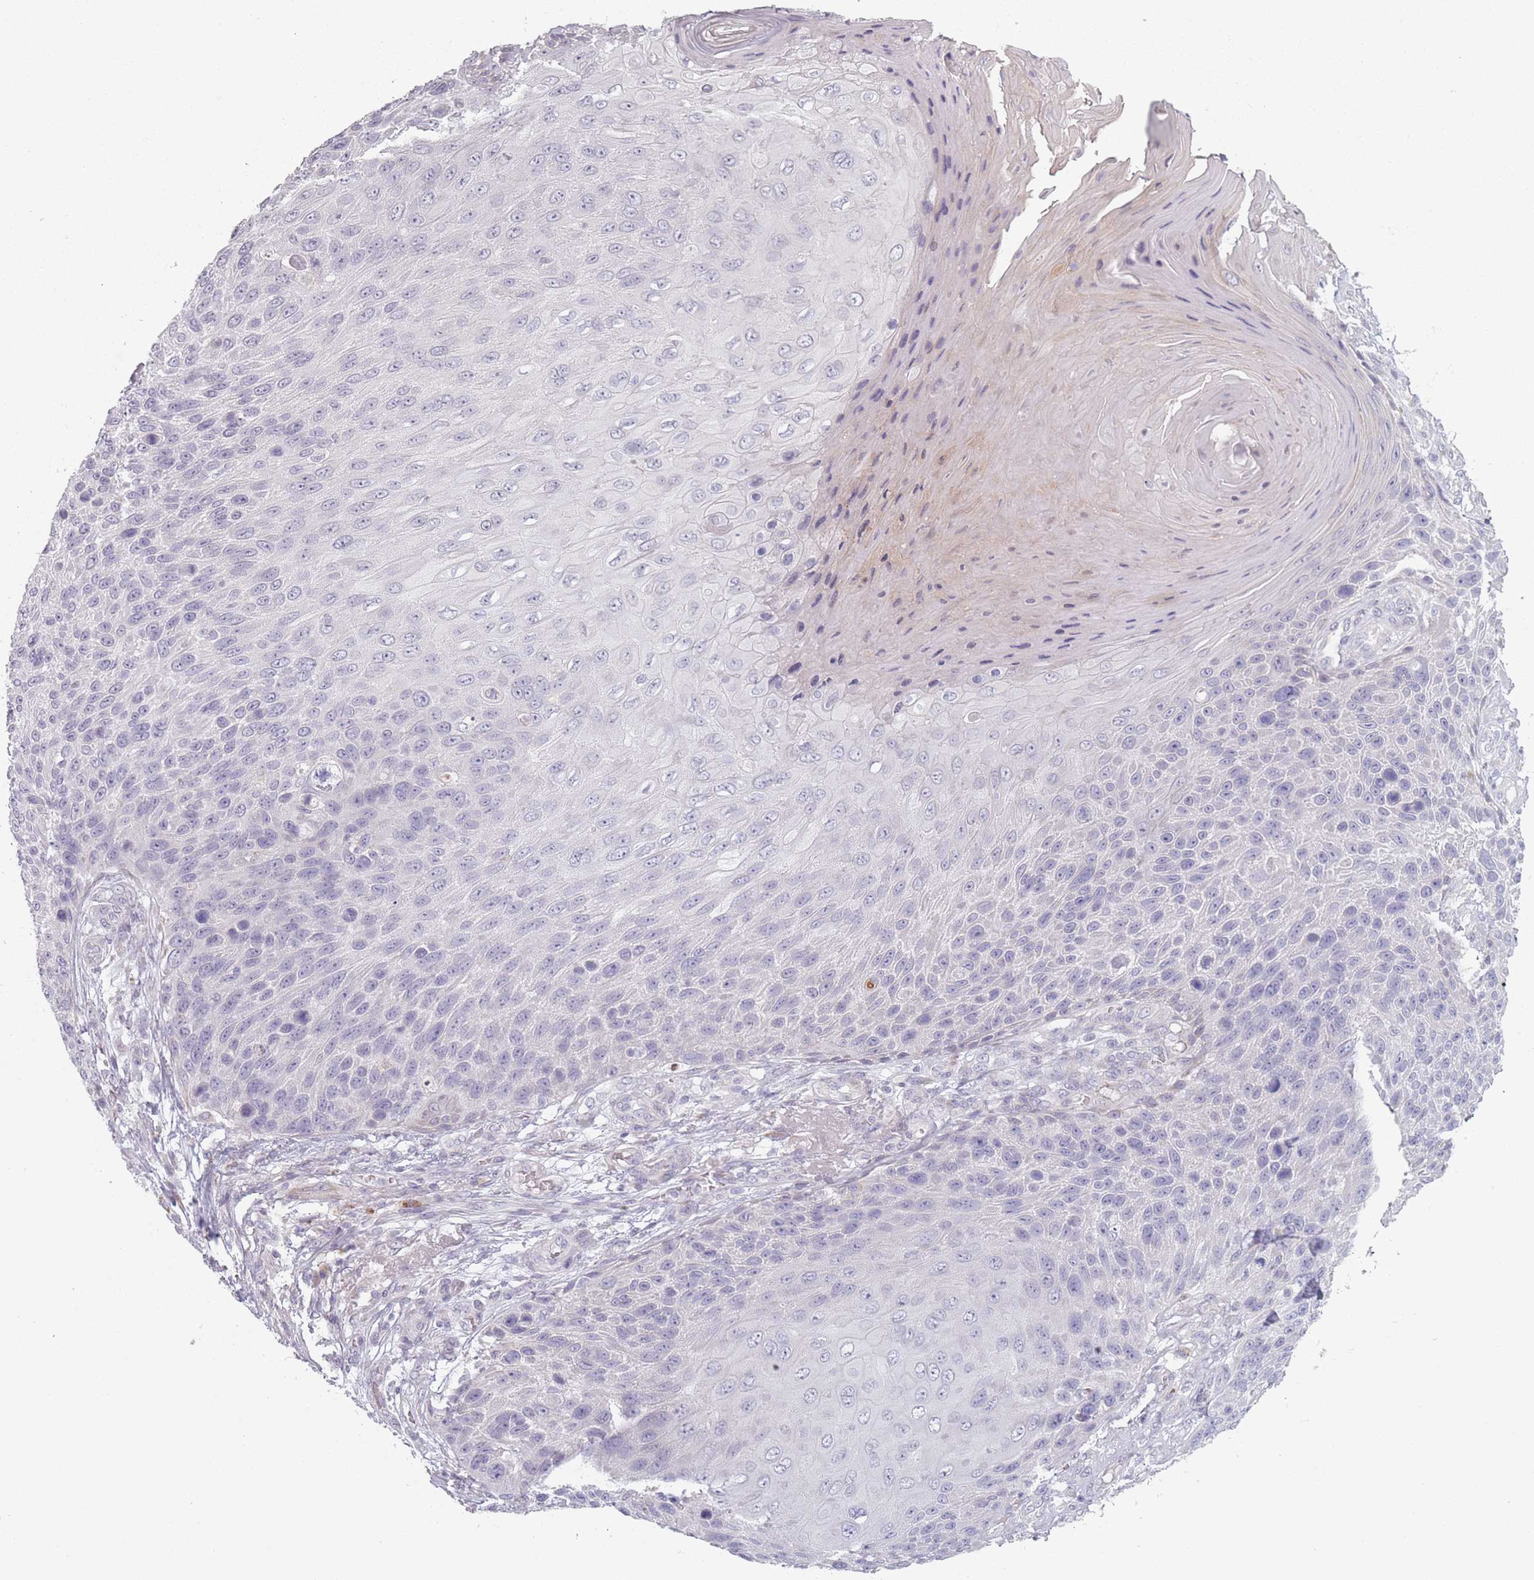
{"staining": {"intensity": "negative", "quantity": "none", "location": "none"}, "tissue": "skin cancer", "cell_type": "Tumor cells", "image_type": "cancer", "snomed": [{"axis": "morphology", "description": "Squamous cell carcinoma, NOS"}, {"axis": "topography", "description": "Skin"}], "caption": "This is an immunohistochemistry micrograph of squamous cell carcinoma (skin). There is no staining in tumor cells.", "gene": "RASL10B", "patient": {"sex": "female", "age": 88}}